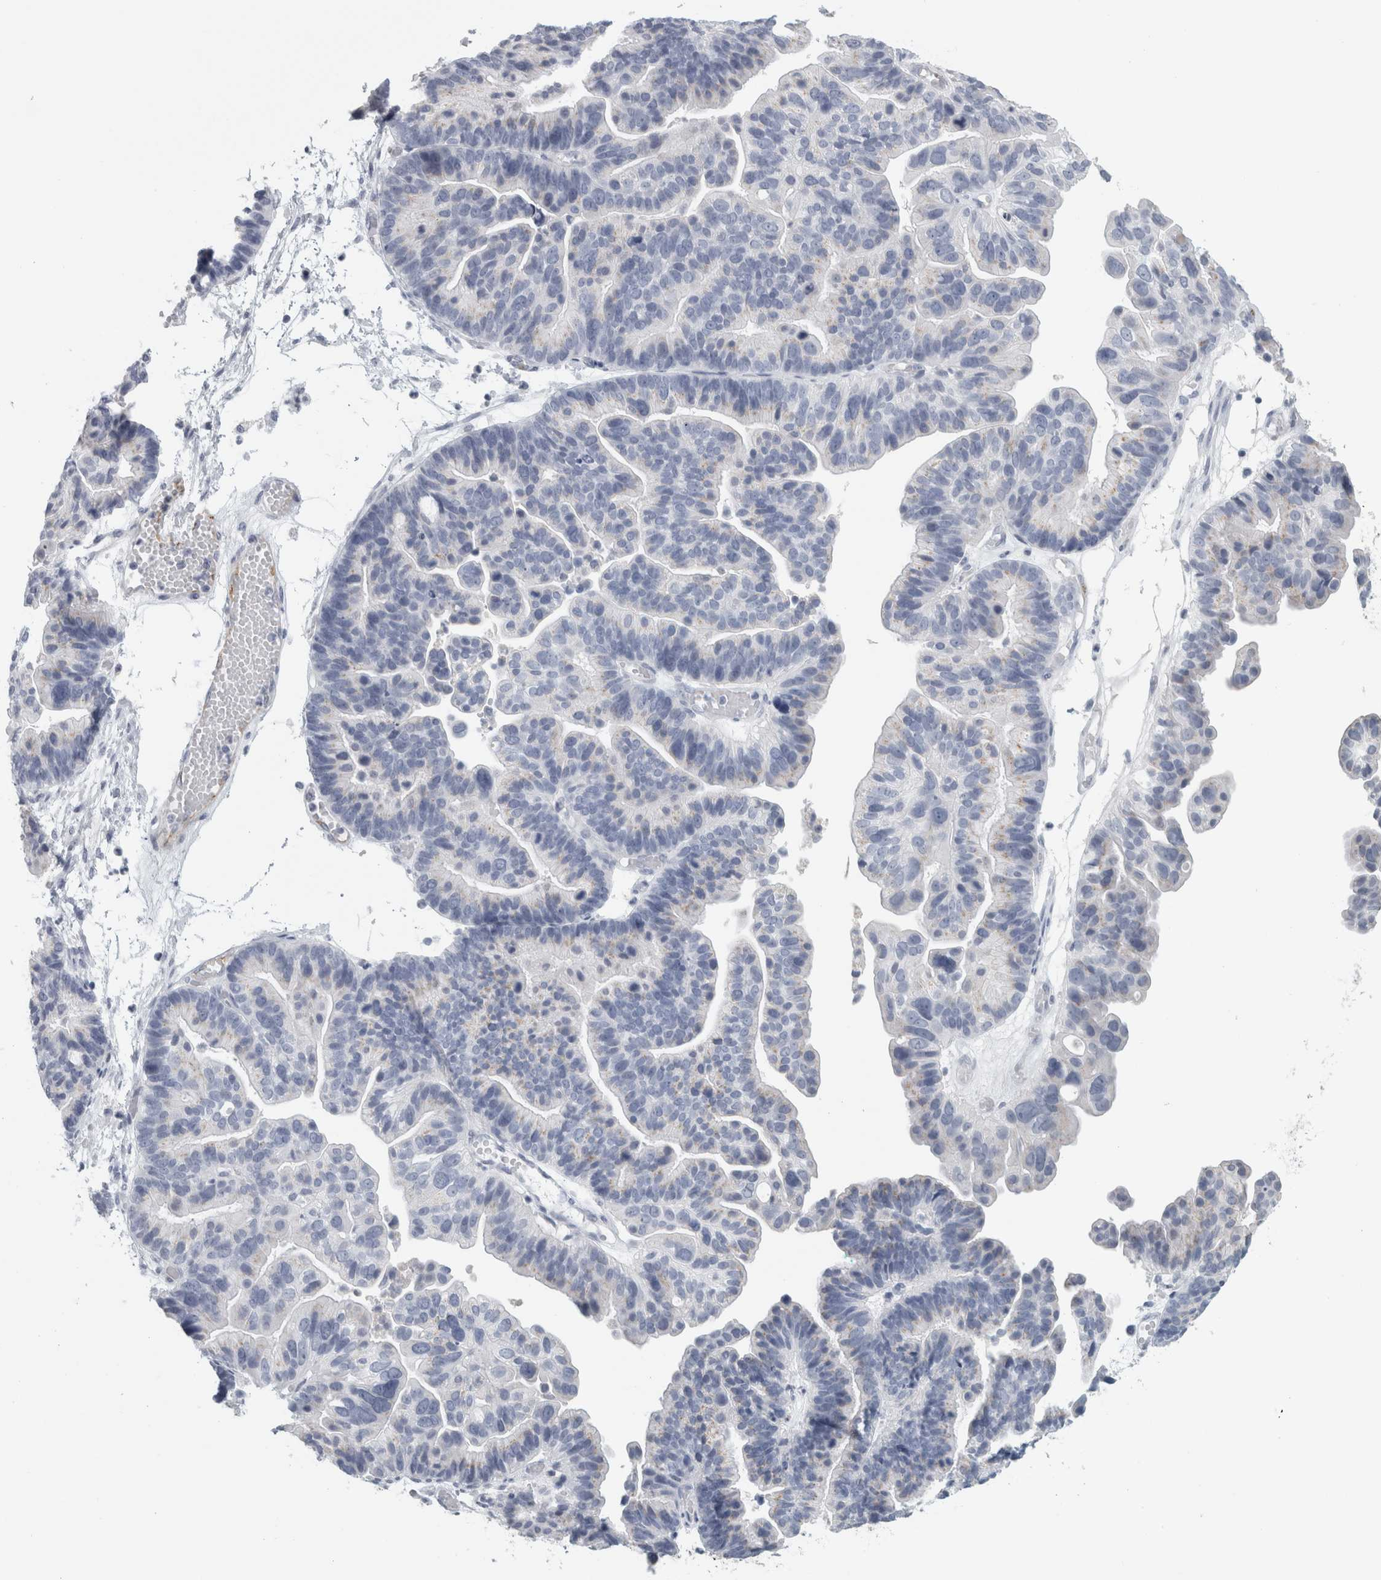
{"staining": {"intensity": "negative", "quantity": "none", "location": "none"}, "tissue": "ovarian cancer", "cell_type": "Tumor cells", "image_type": "cancer", "snomed": [{"axis": "morphology", "description": "Cystadenocarcinoma, serous, NOS"}, {"axis": "topography", "description": "Ovary"}], "caption": "Tumor cells show no significant staining in ovarian serous cystadenocarcinoma.", "gene": "CPE", "patient": {"sex": "female", "age": 56}}